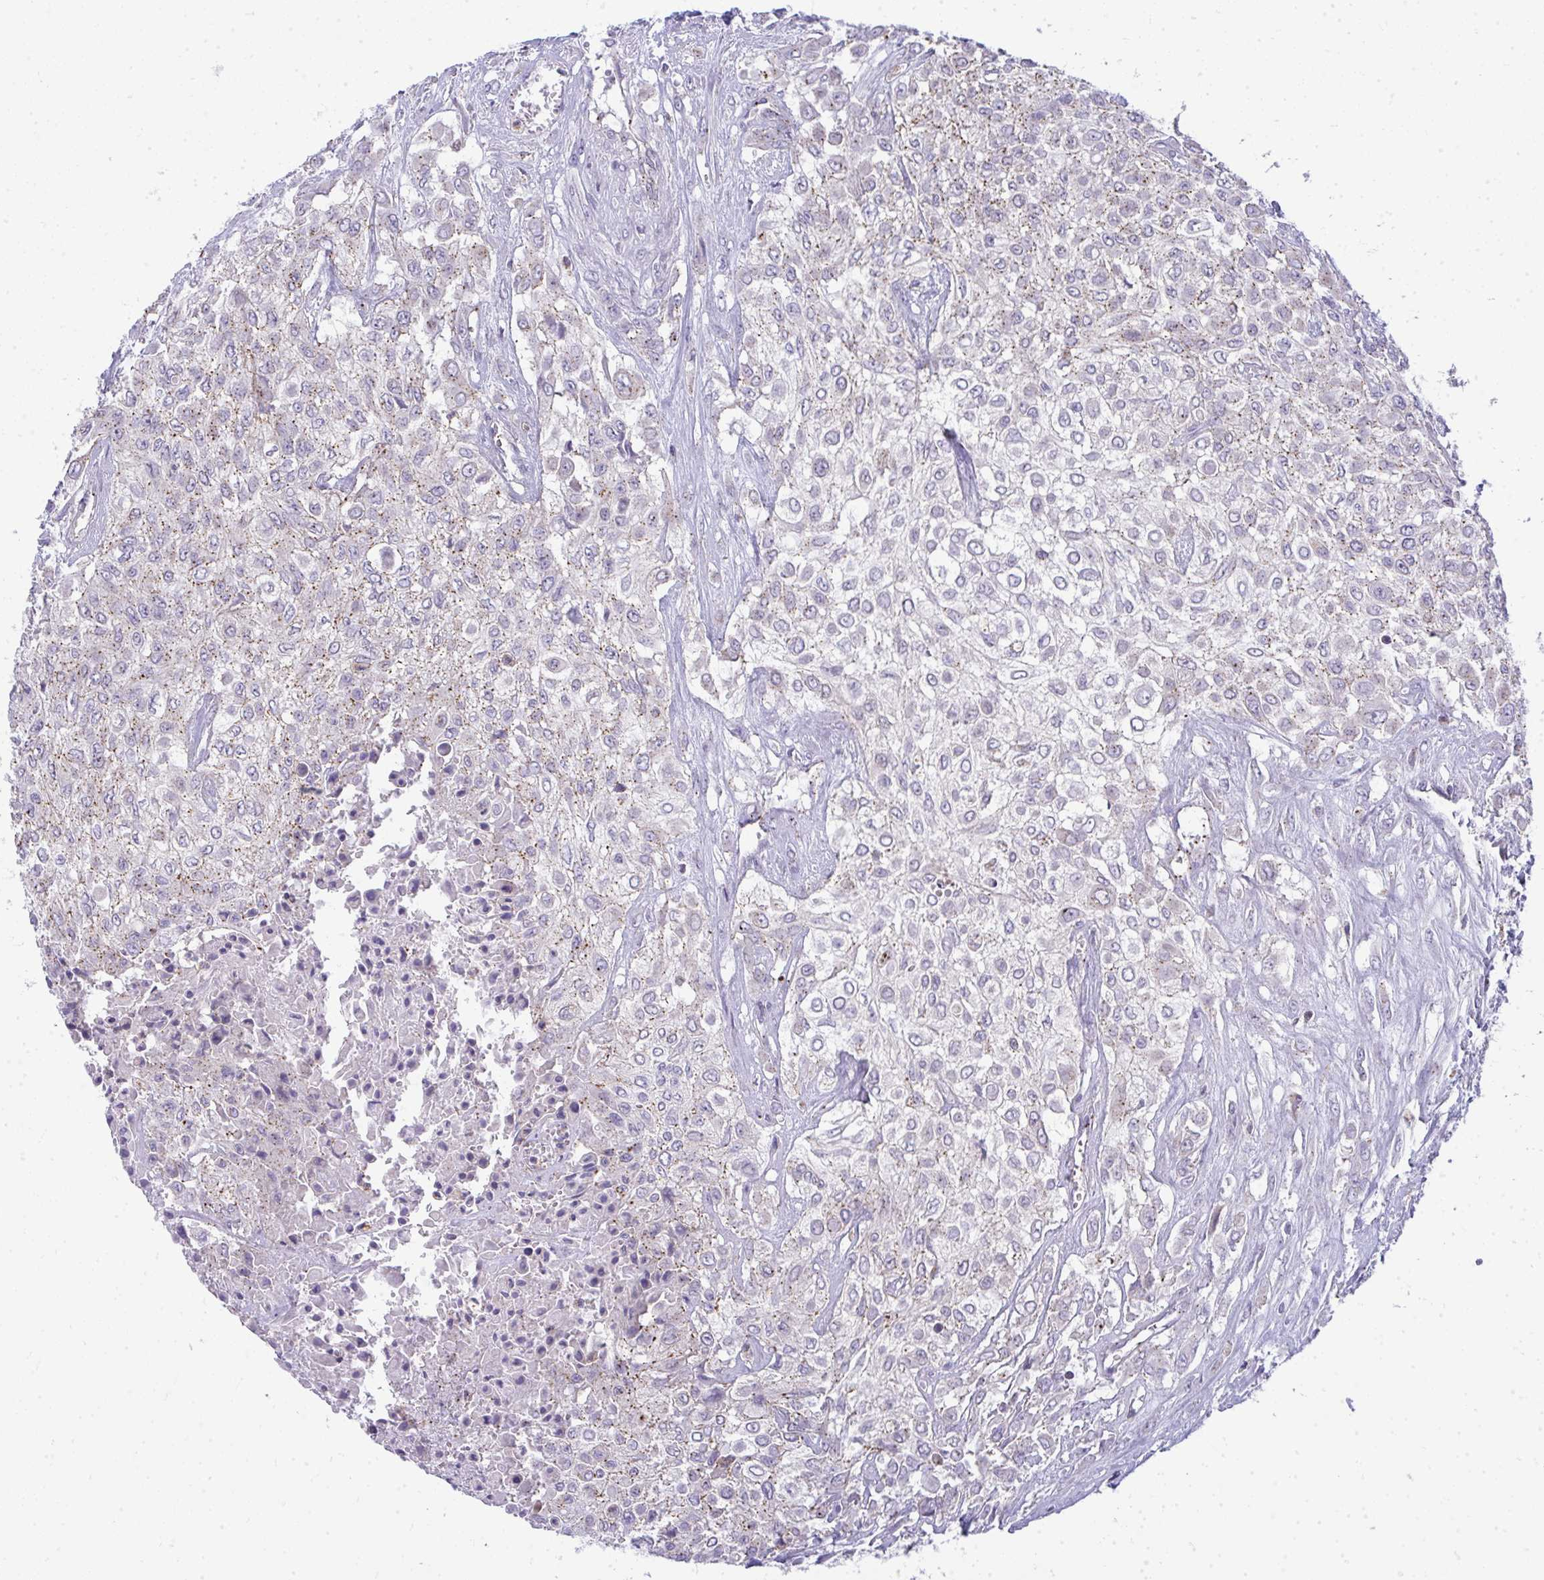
{"staining": {"intensity": "weak", "quantity": "25%-75%", "location": "cytoplasmic/membranous"}, "tissue": "urothelial cancer", "cell_type": "Tumor cells", "image_type": "cancer", "snomed": [{"axis": "morphology", "description": "Urothelial carcinoma, High grade"}, {"axis": "topography", "description": "Urinary bladder"}], "caption": "IHC (DAB (3,3'-diaminobenzidine)) staining of human high-grade urothelial carcinoma reveals weak cytoplasmic/membranous protein expression in about 25%-75% of tumor cells.", "gene": "VPS4B", "patient": {"sex": "male", "age": 57}}